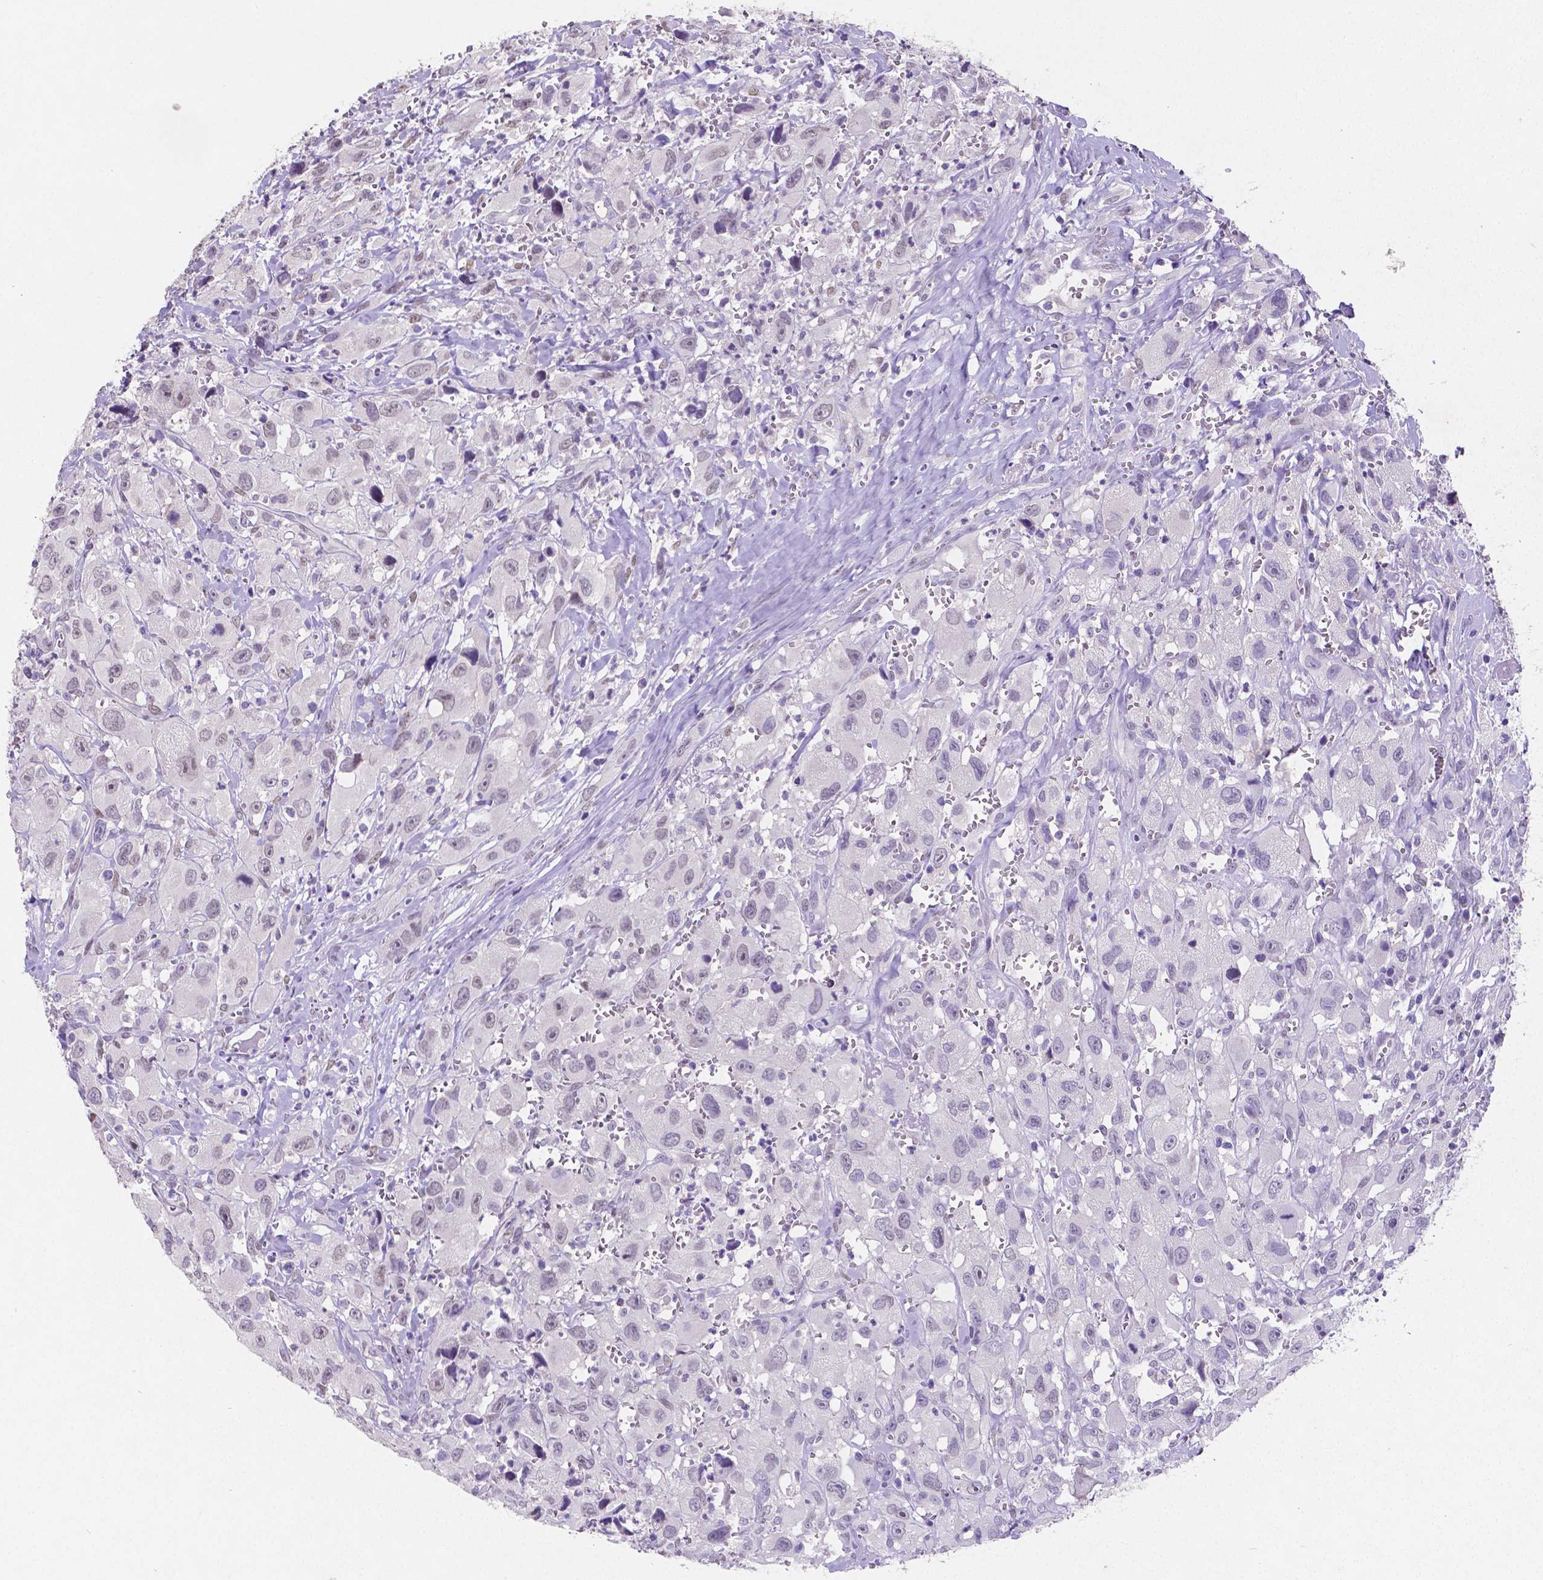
{"staining": {"intensity": "negative", "quantity": "none", "location": "none"}, "tissue": "head and neck cancer", "cell_type": "Tumor cells", "image_type": "cancer", "snomed": [{"axis": "morphology", "description": "Squamous cell carcinoma, NOS"}, {"axis": "morphology", "description": "Squamous cell carcinoma, metastatic, NOS"}, {"axis": "topography", "description": "Oral tissue"}, {"axis": "topography", "description": "Head-Neck"}], "caption": "Tumor cells are negative for brown protein staining in squamous cell carcinoma (head and neck).", "gene": "SATB2", "patient": {"sex": "female", "age": 85}}